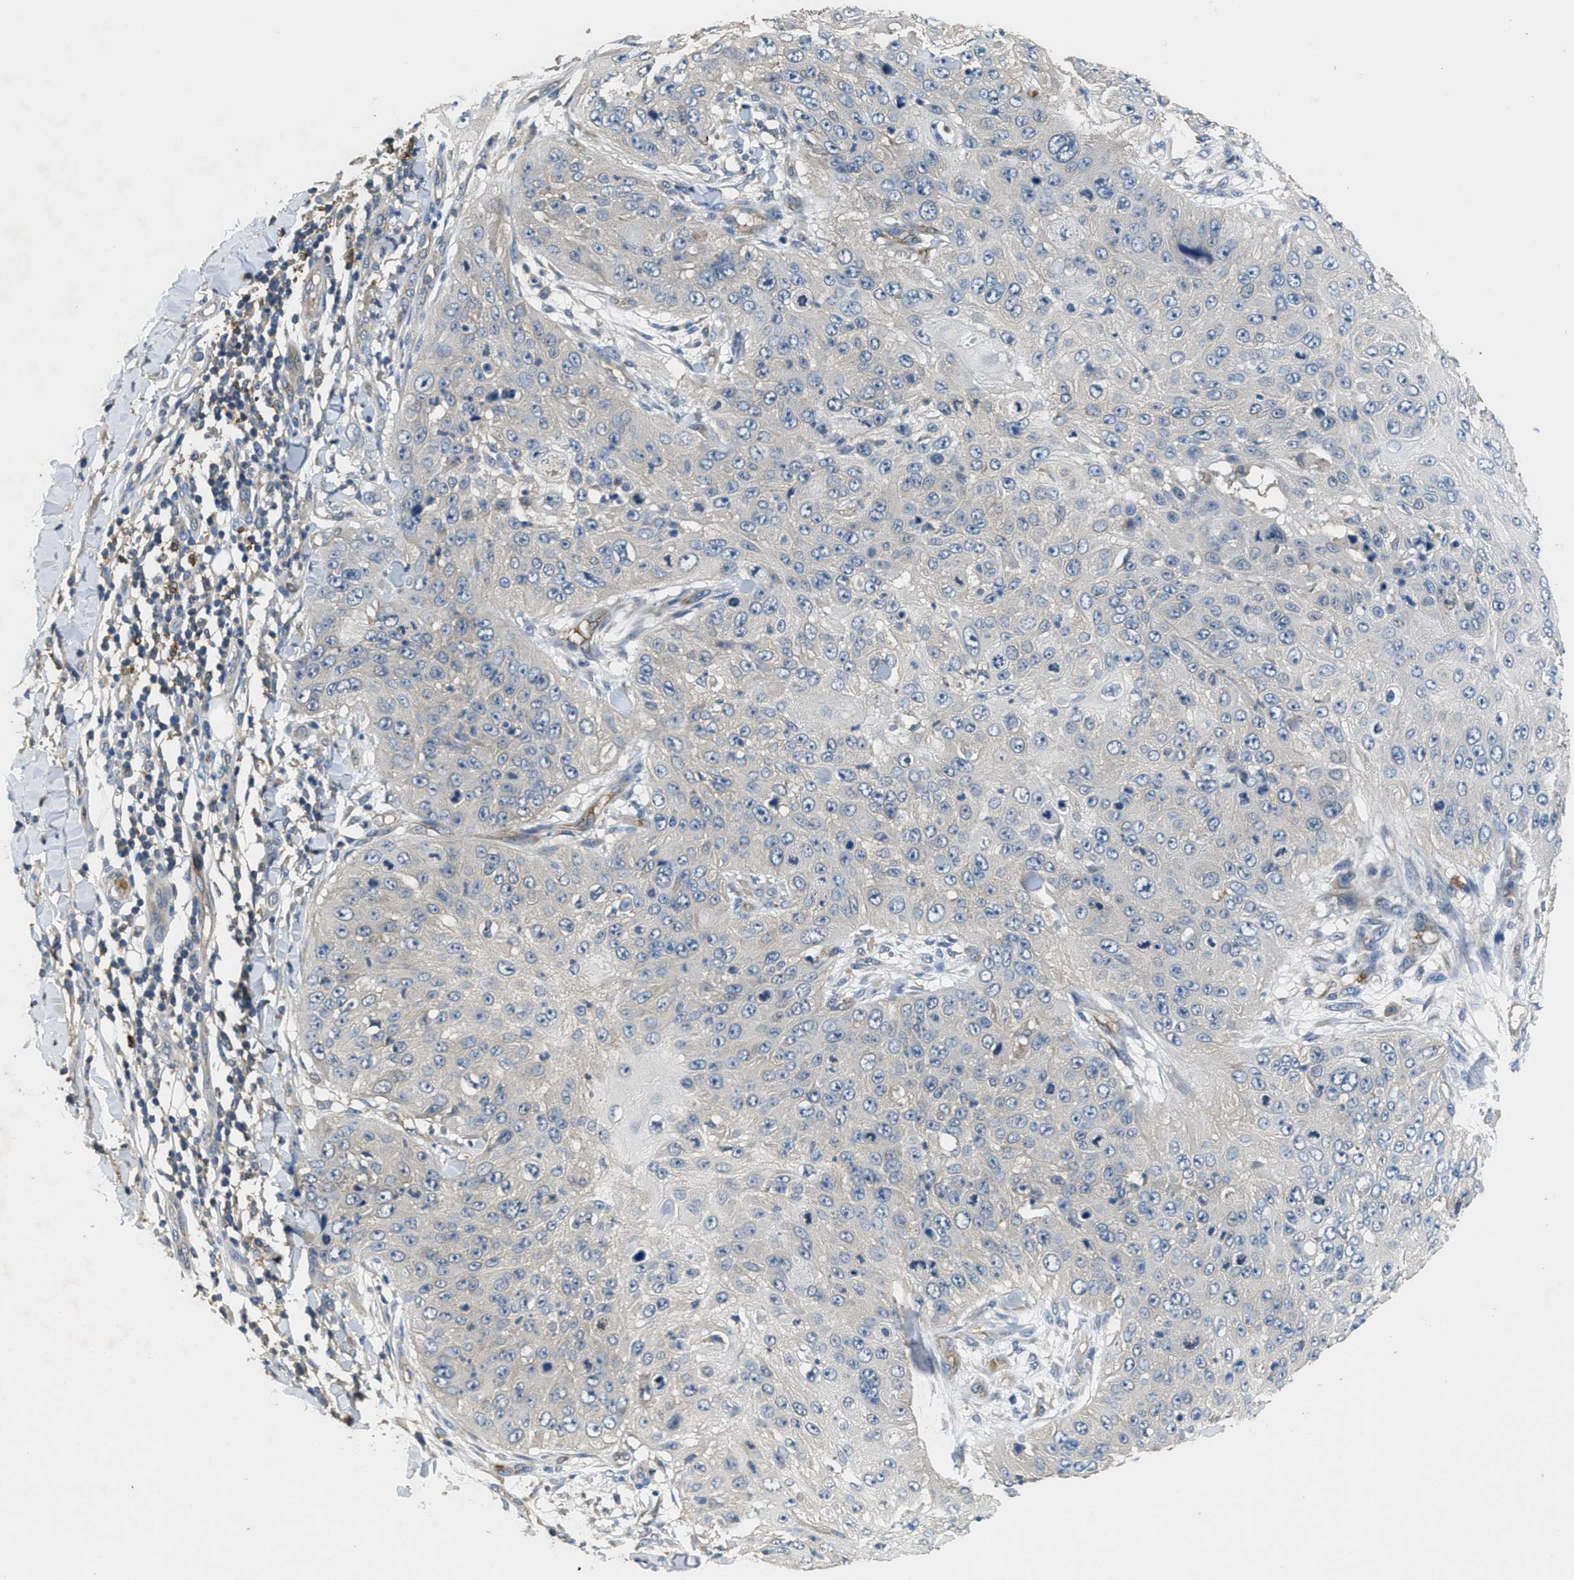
{"staining": {"intensity": "negative", "quantity": "none", "location": "none"}, "tissue": "skin cancer", "cell_type": "Tumor cells", "image_type": "cancer", "snomed": [{"axis": "morphology", "description": "Squamous cell carcinoma, NOS"}, {"axis": "topography", "description": "Skin"}], "caption": "There is no significant staining in tumor cells of skin cancer (squamous cell carcinoma).", "gene": "DGKE", "patient": {"sex": "female", "age": 80}}